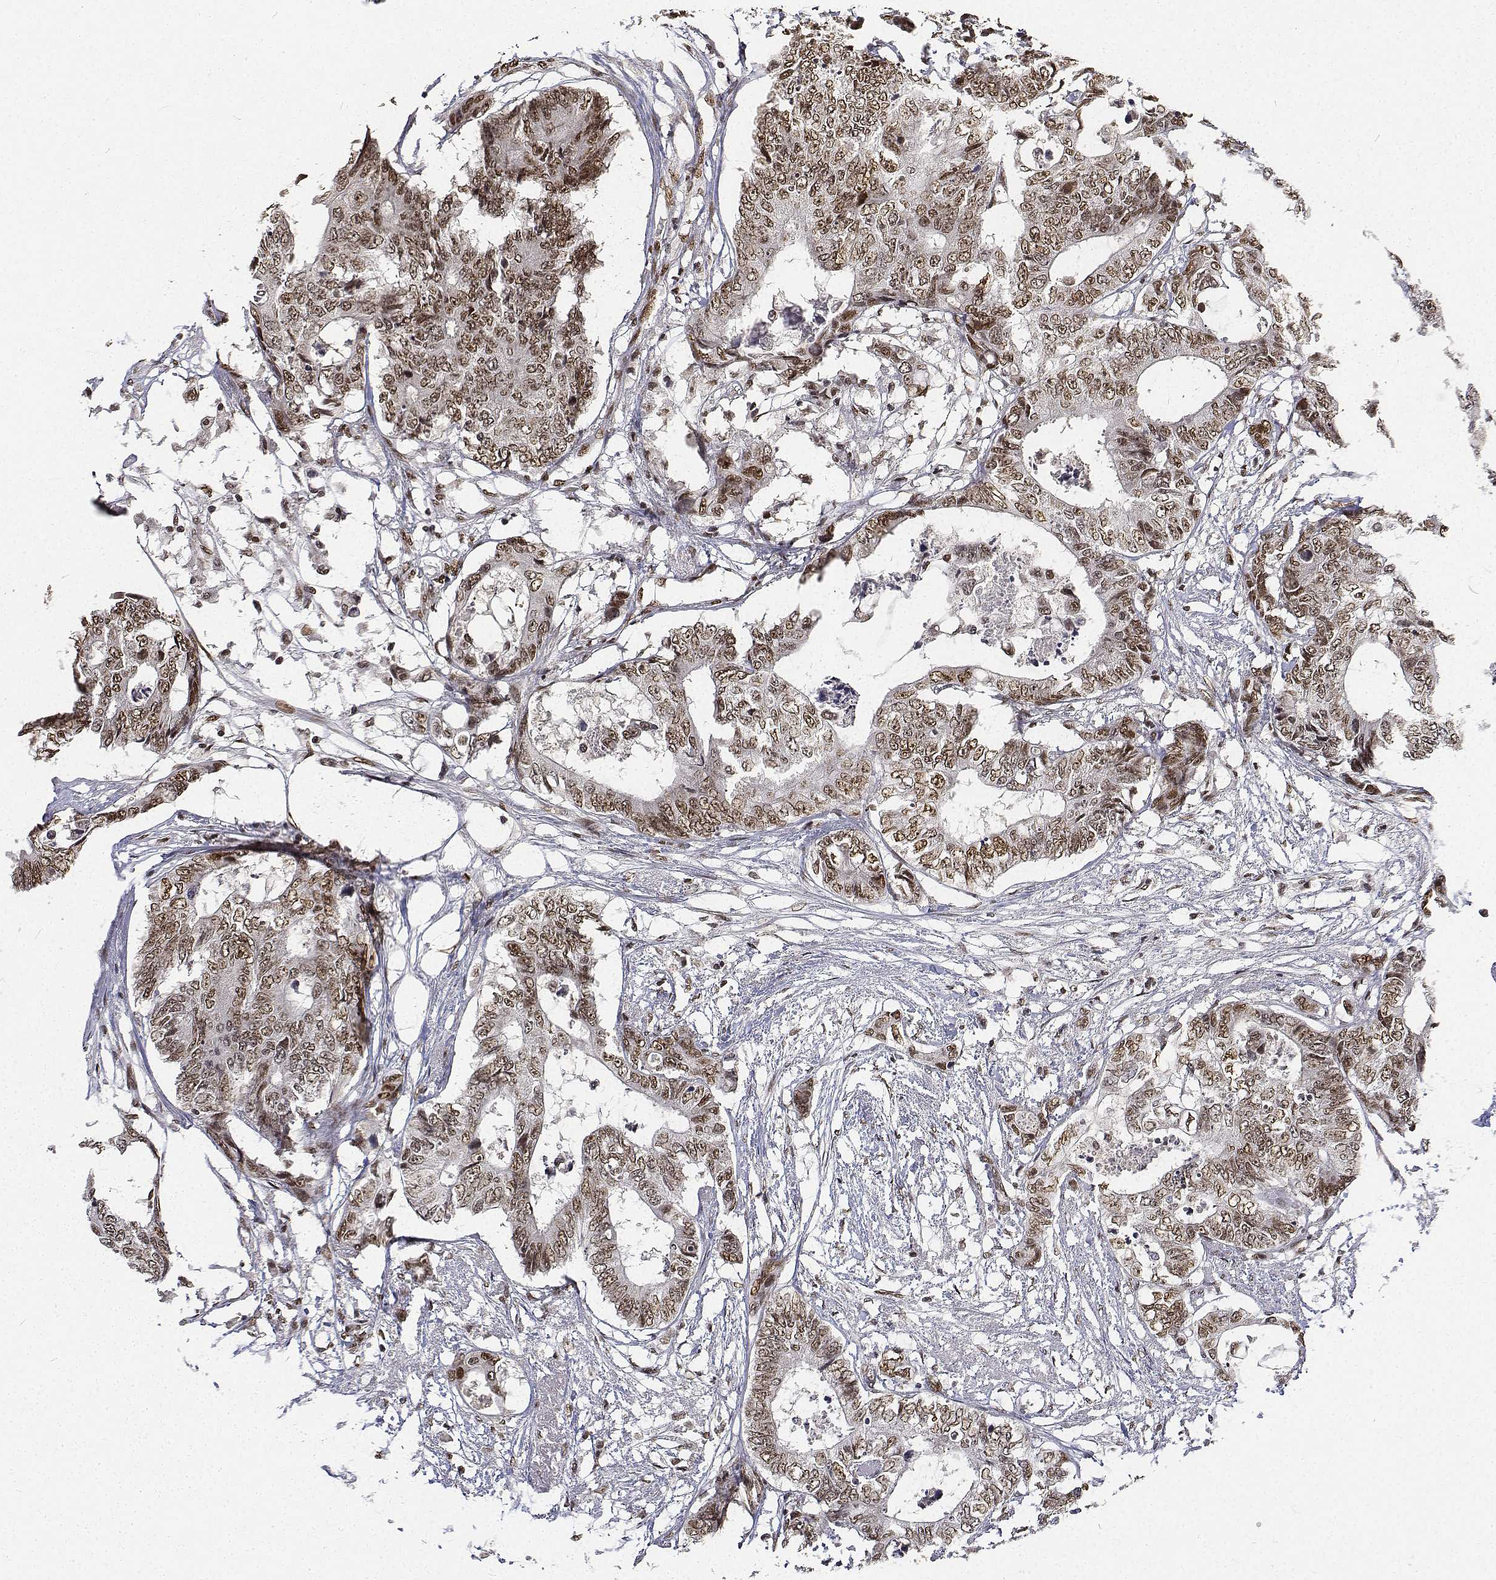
{"staining": {"intensity": "moderate", "quantity": ">75%", "location": "nuclear"}, "tissue": "colorectal cancer", "cell_type": "Tumor cells", "image_type": "cancer", "snomed": [{"axis": "morphology", "description": "Adenocarcinoma, NOS"}, {"axis": "topography", "description": "Colon"}], "caption": "Immunohistochemical staining of human adenocarcinoma (colorectal) displays moderate nuclear protein positivity in about >75% of tumor cells.", "gene": "ATRX", "patient": {"sex": "female", "age": 48}}